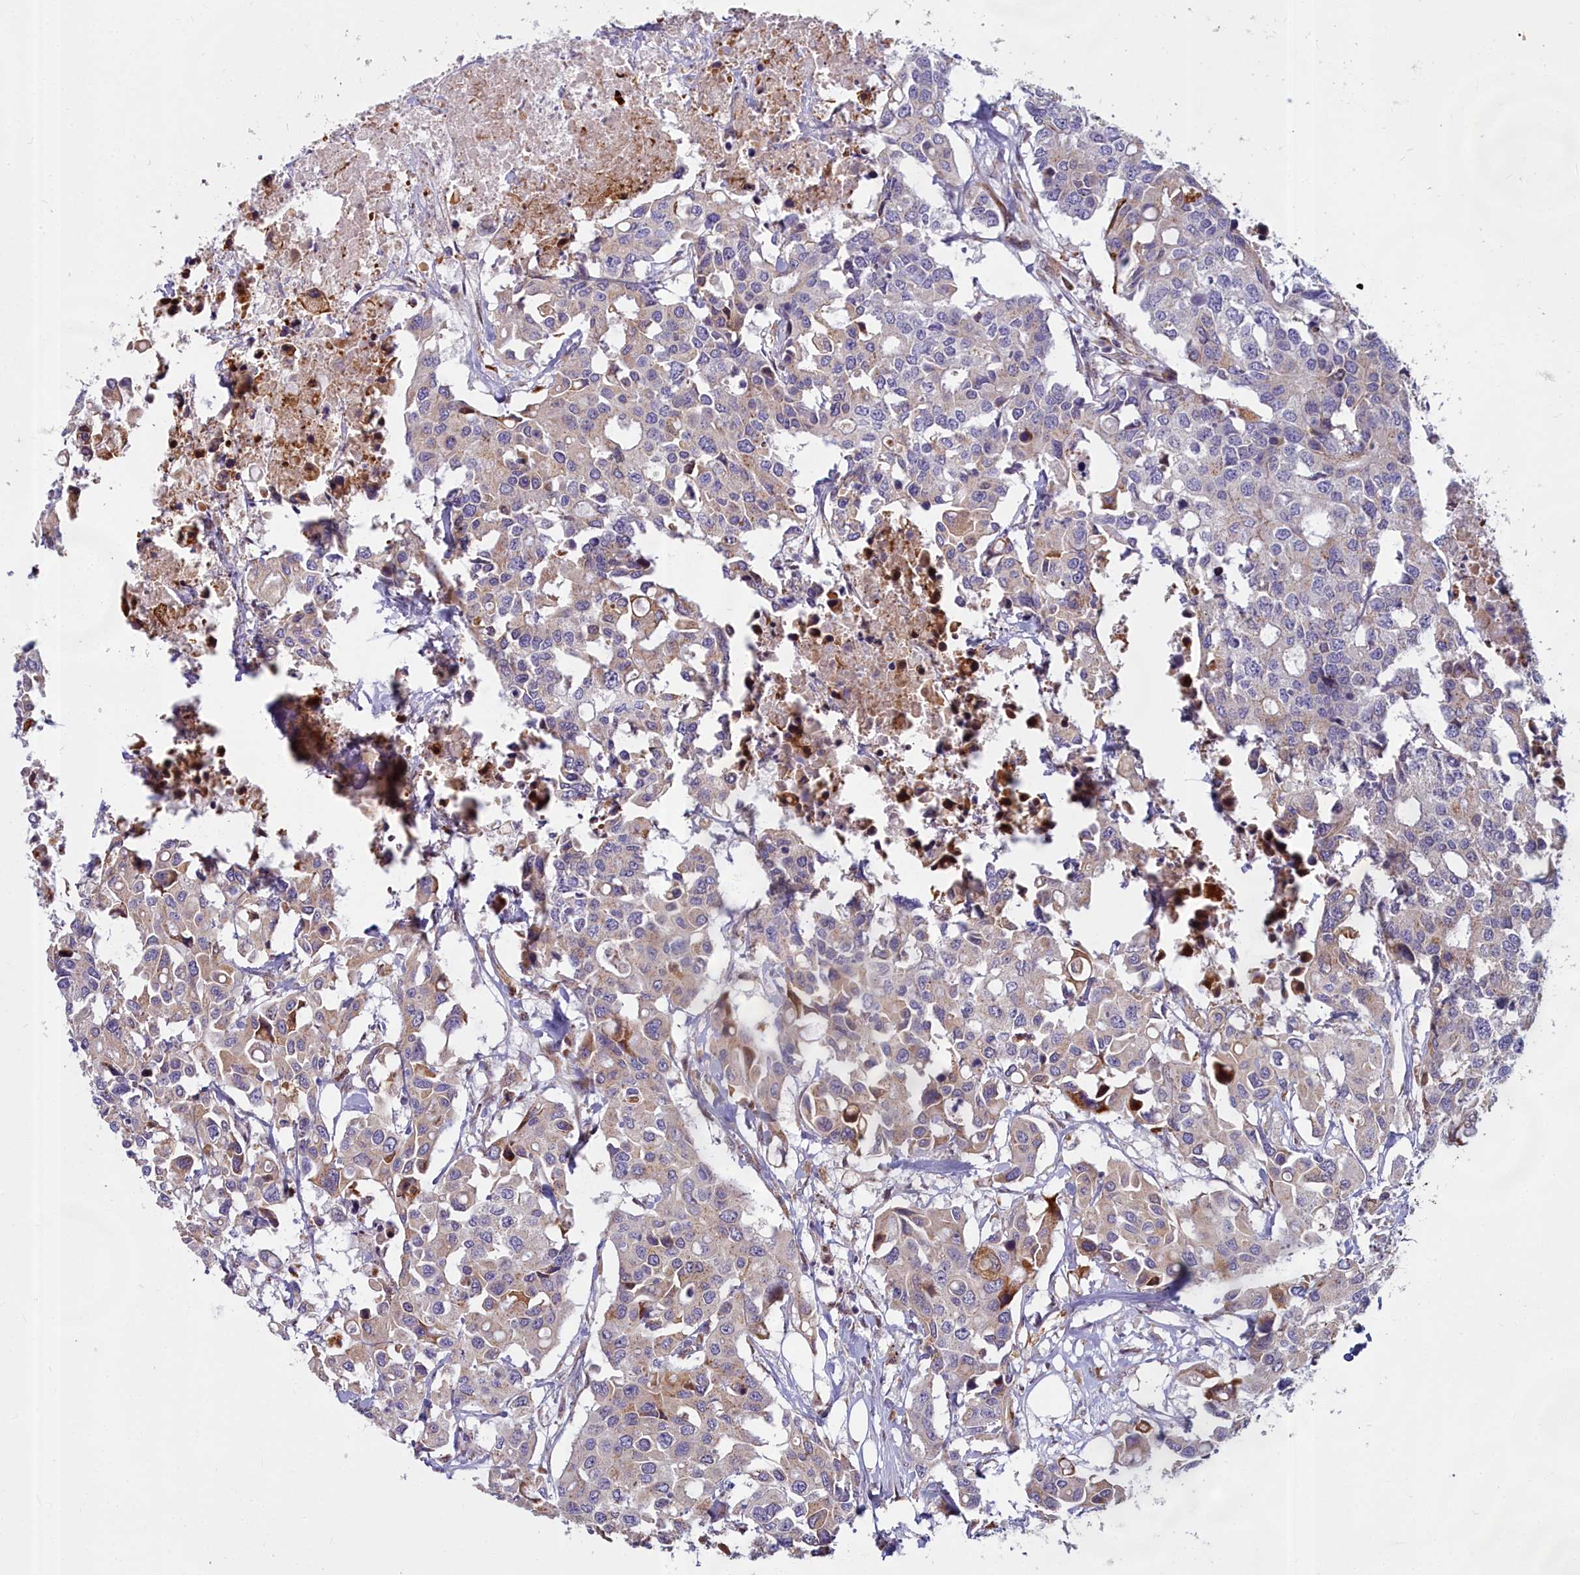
{"staining": {"intensity": "weak", "quantity": "<25%", "location": "cytoplasmic/membranous"}, "tissue": "colorectal cancer", "cell_type": "Tumor cells", "image_type": "cancer", "snomed": [{"axis": "morphology", "description": "Adenocarcinoma, NOS"}, {"axis": "topography", "description": "Colon"}], "caption": "Immunohistochemistry (IHC) of human colorectal cancer (adenocarcinoma) shows no staining in tumor cells.", "gene": "WDPCP", "patient": {"sex": "male", "age": 77}}